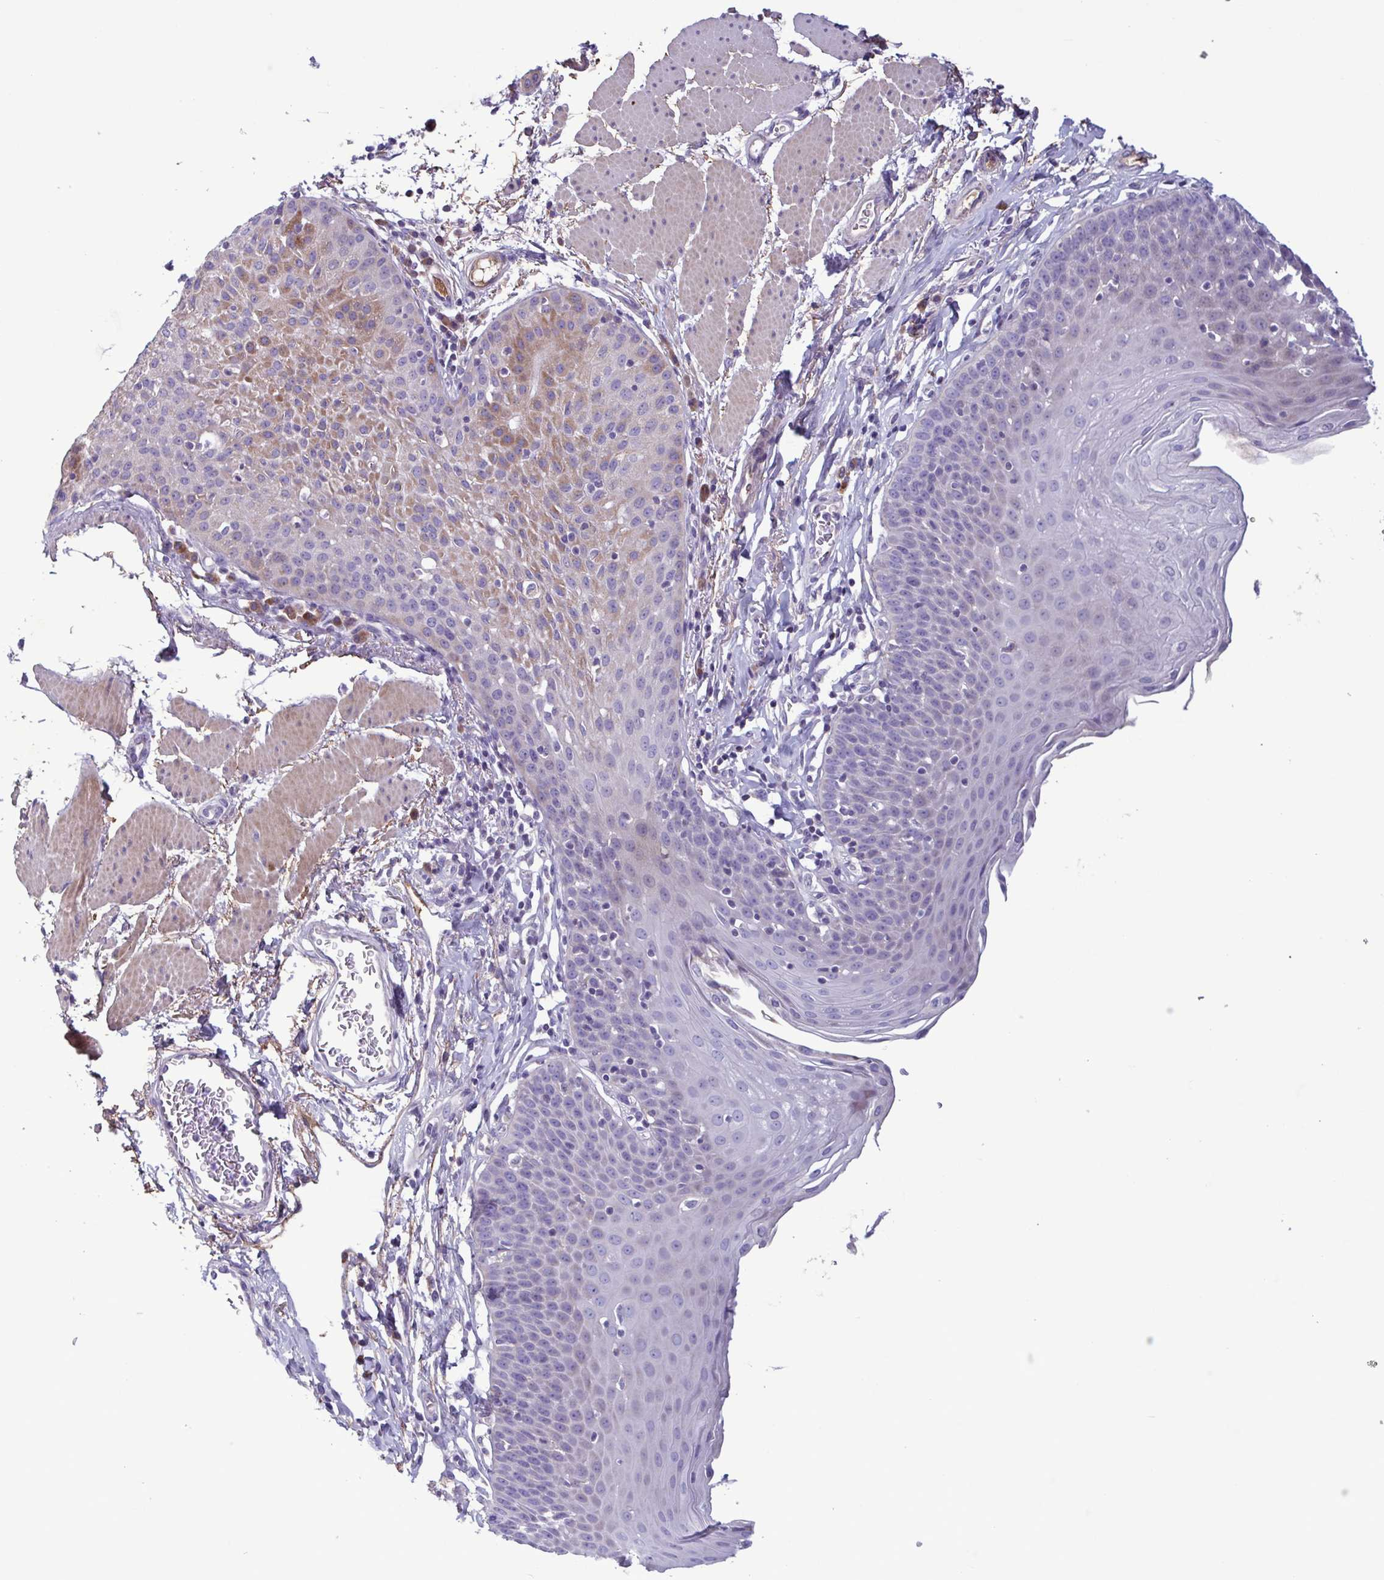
{"staining": {"intensity": "moderate", "quantity": "<25%", "location": "cytoplasmic/membranous"}, "tissue": "esophagus", "cell_type": "Squamous epithelial cells", "image_type": "normal", "snomed": [{"axis": "morphology", "description": "Normal tissue, NOS"}, {"axis": "topography", "description": "Esophagus"}], "caption": "Squamous epithelial cells exhibit low levels of moderate cytoplasmic/membranous staining in about <25% of cells in unremarkable esophagus.", "gene": "F13B", "patient": {"sex": "female", "age": 81}}